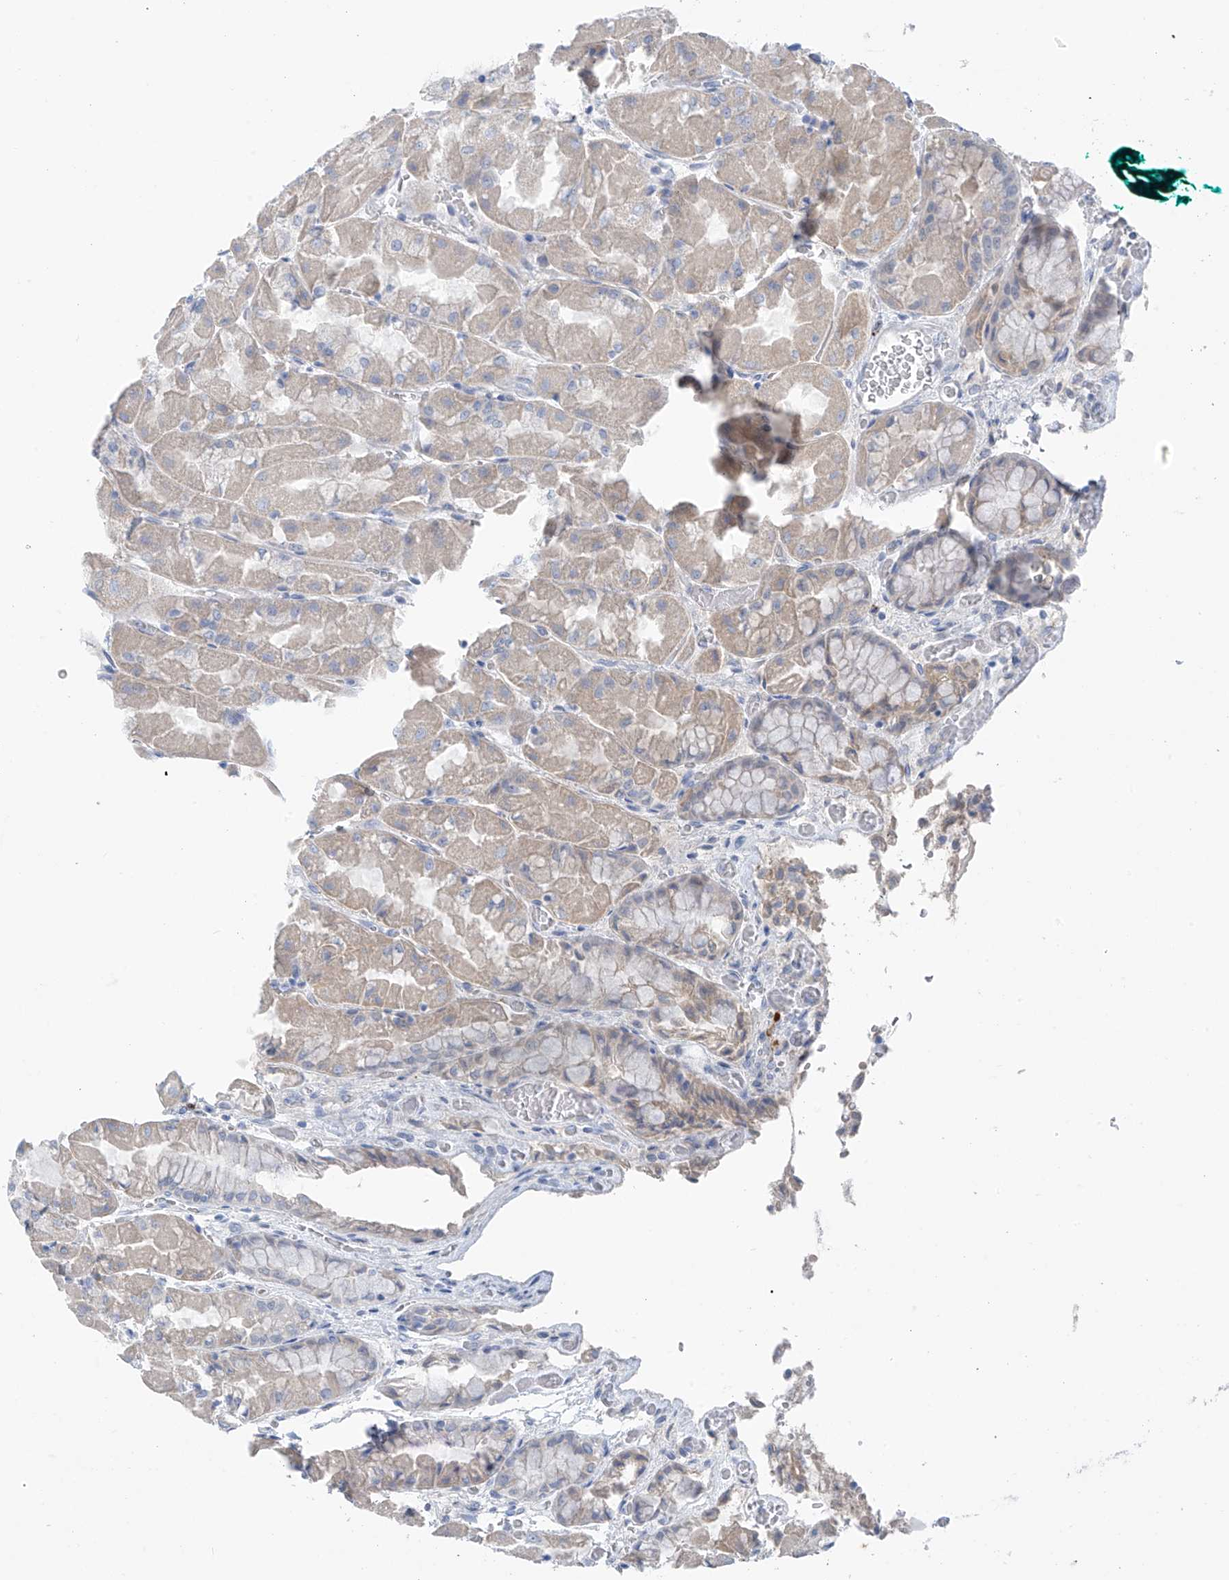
{"staining": {"intensity": "negative", "quantity": "none", "location": "none"}, "tissue": "stomach", "cell_type": "Glandular cells", "image_type": "normal", "snomed": [{"axis": "morphology", "description": "Normal tissue, NOS"}, {"axis": "topography", "description": "Stomach"}], "caption": "IHC histopathology image of unremarkable stomach: stomach stained with DAB exhibits no significant protein positivity in glandular cells. (DAB (3,3'-diaminobenzidine) IHC visualized using brightfield microscopy, high magnification).", "gene": "ZNF793", "patient": {"sex": "female", "age": 61}}